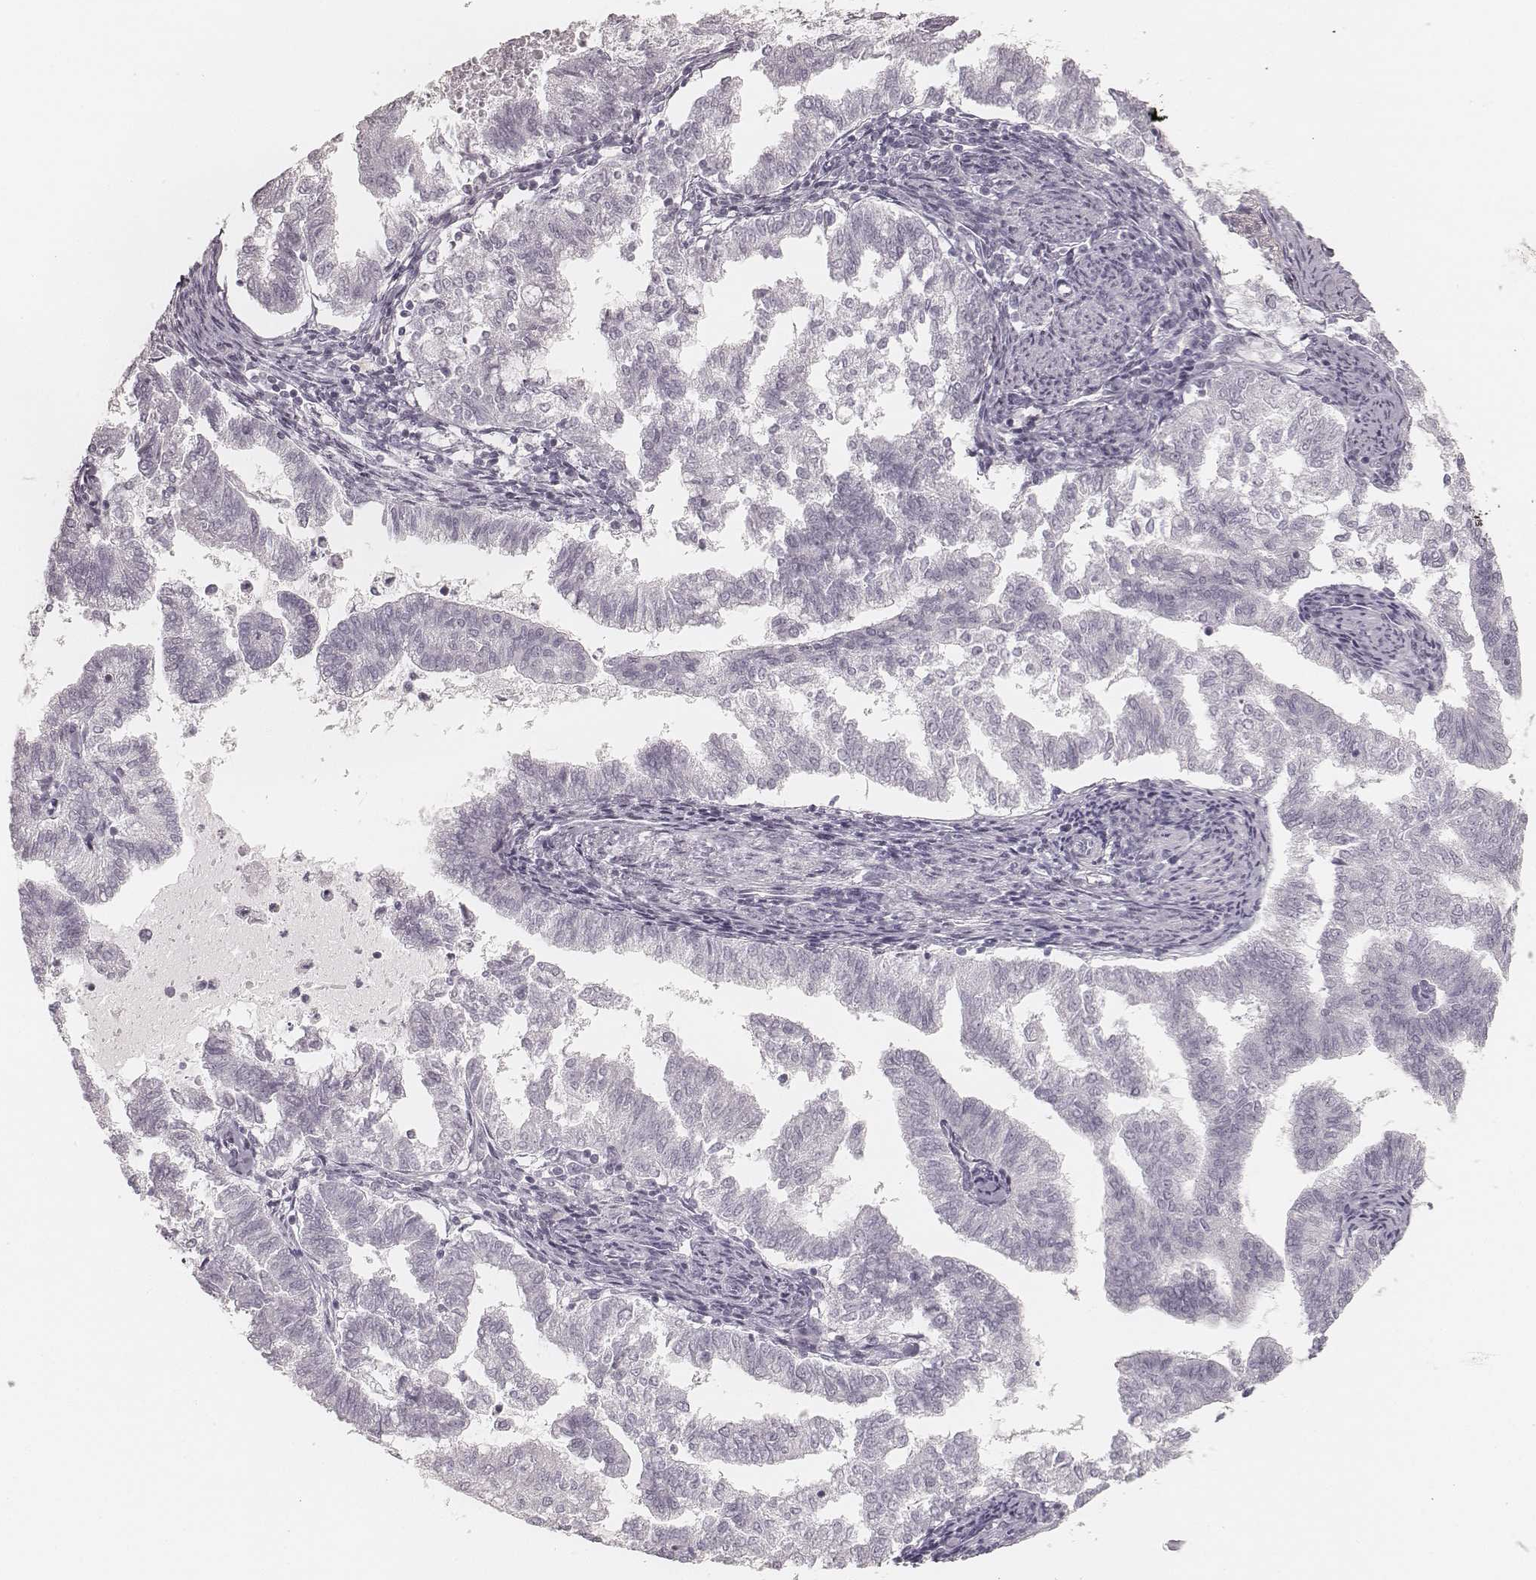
{"staining": {"intensity": "negative", "quantity": "none", "location": "none"}, "tissue": "endometrial cancer", "cell_type": "Tumor cells", "image_type": "cancer", "snomed": [{"axis": "morphology", "description": "Adenocarcinoma, NOS"}, {"axis": "topography", "description": "Endometrium"}], "caption": "The histopathology image displays no significant staining in tumor cells of endometrial cancer. (Brightfield microscopy of DAB (3,3'-diaminobenzidine) IHC at high magnification).", "gene": "KRT72", "patient": {"sex": "female", "age": 79}}